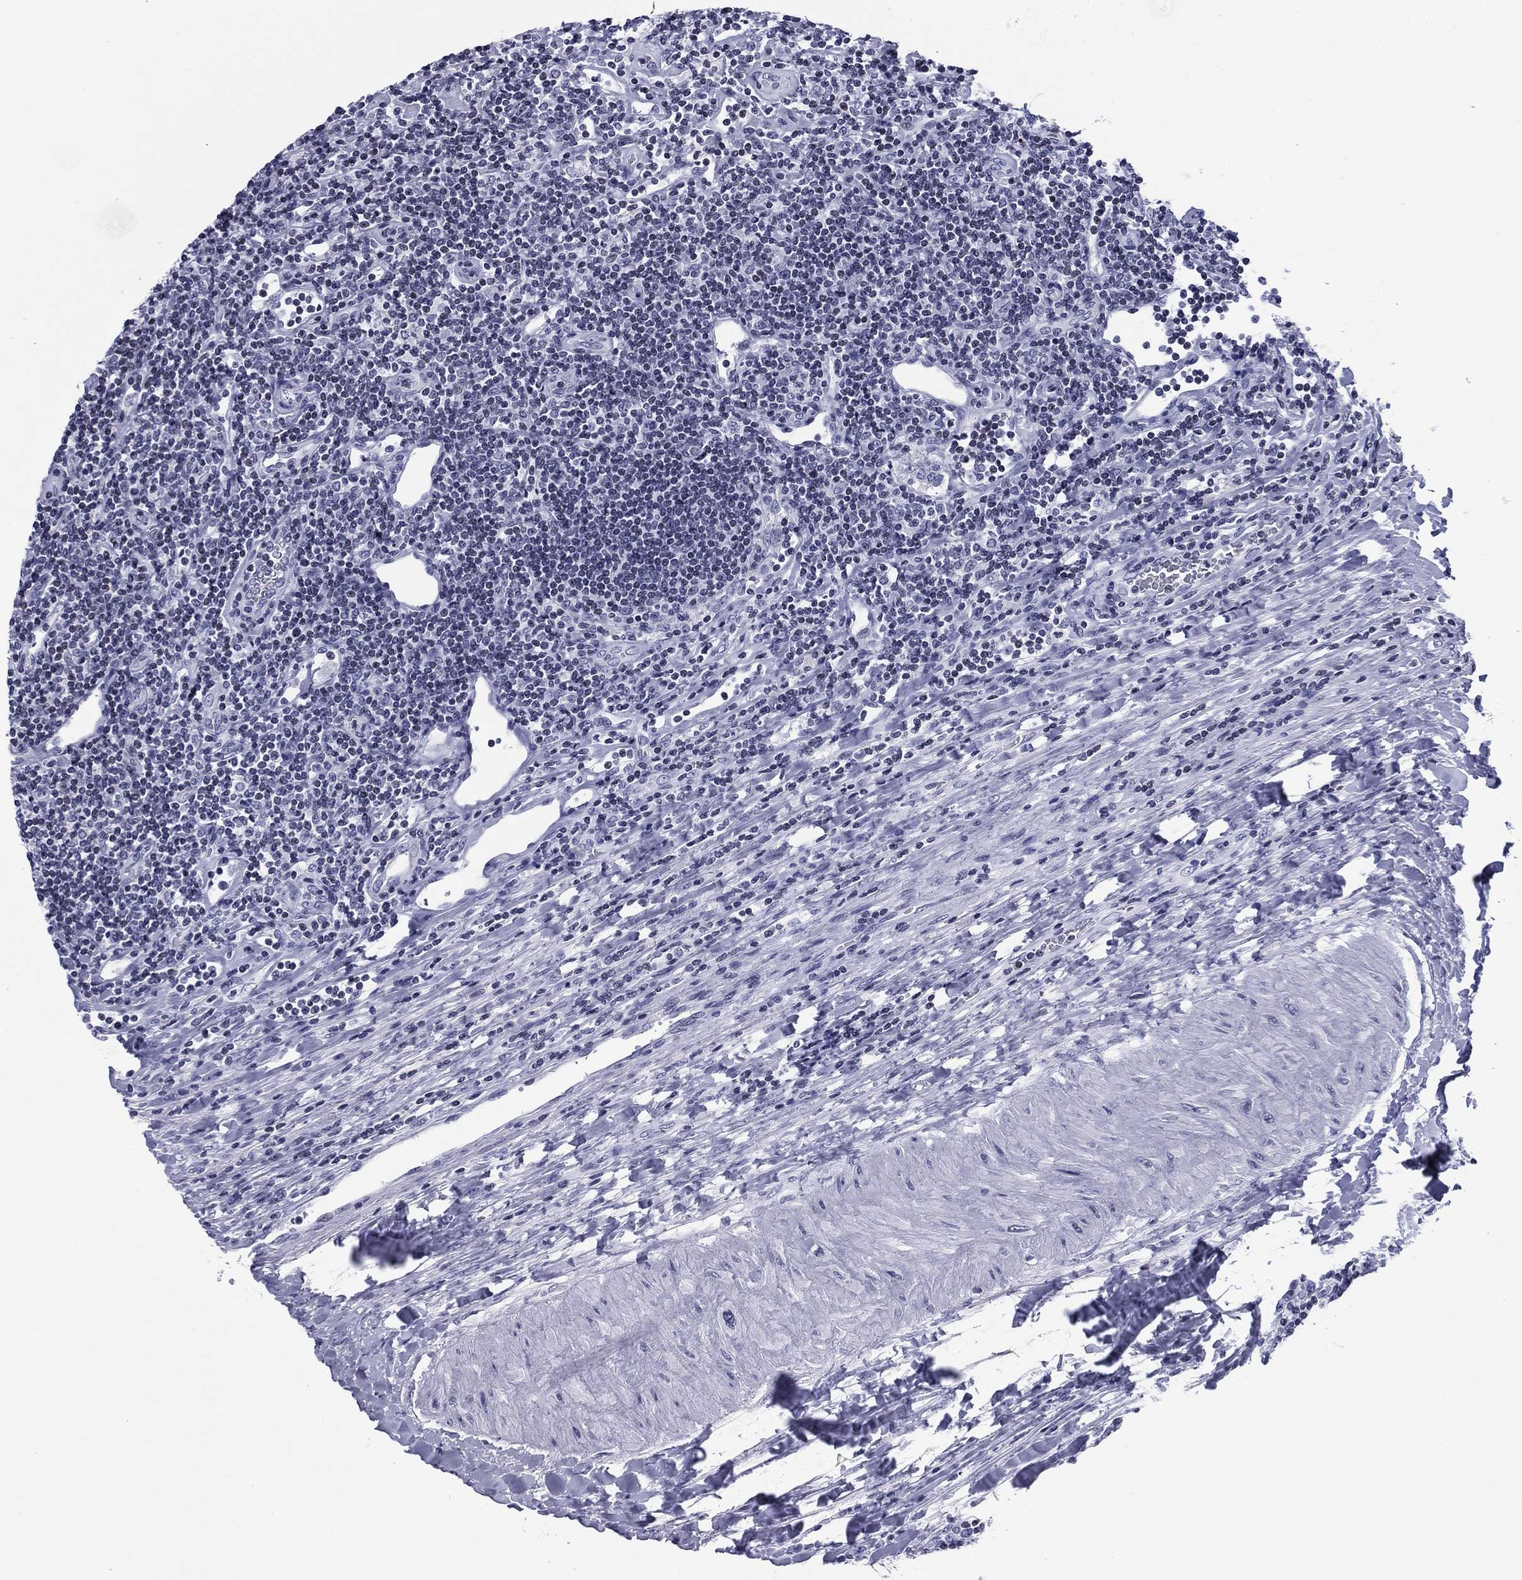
{"staining": {"intensity": "negative", "quantity": "none", "location": "none"}, "tissue": "lymphoma", "cell_type": "Tumor cells", "image_type": "cancer", "snomed": [{"axis": "morphology", "description": "Hodgkin's disease, NOS"}, {"axis": "topography", "description": "Lymph node"}], "caption": "High power microscopy photomicrograph of an immunohistochemistry micrograph of Hodgkin's disease, revealing no significant positivity in tumor cells.", "gene": "CCDC144A", "patient": {"sex": "male", "age": 40}}